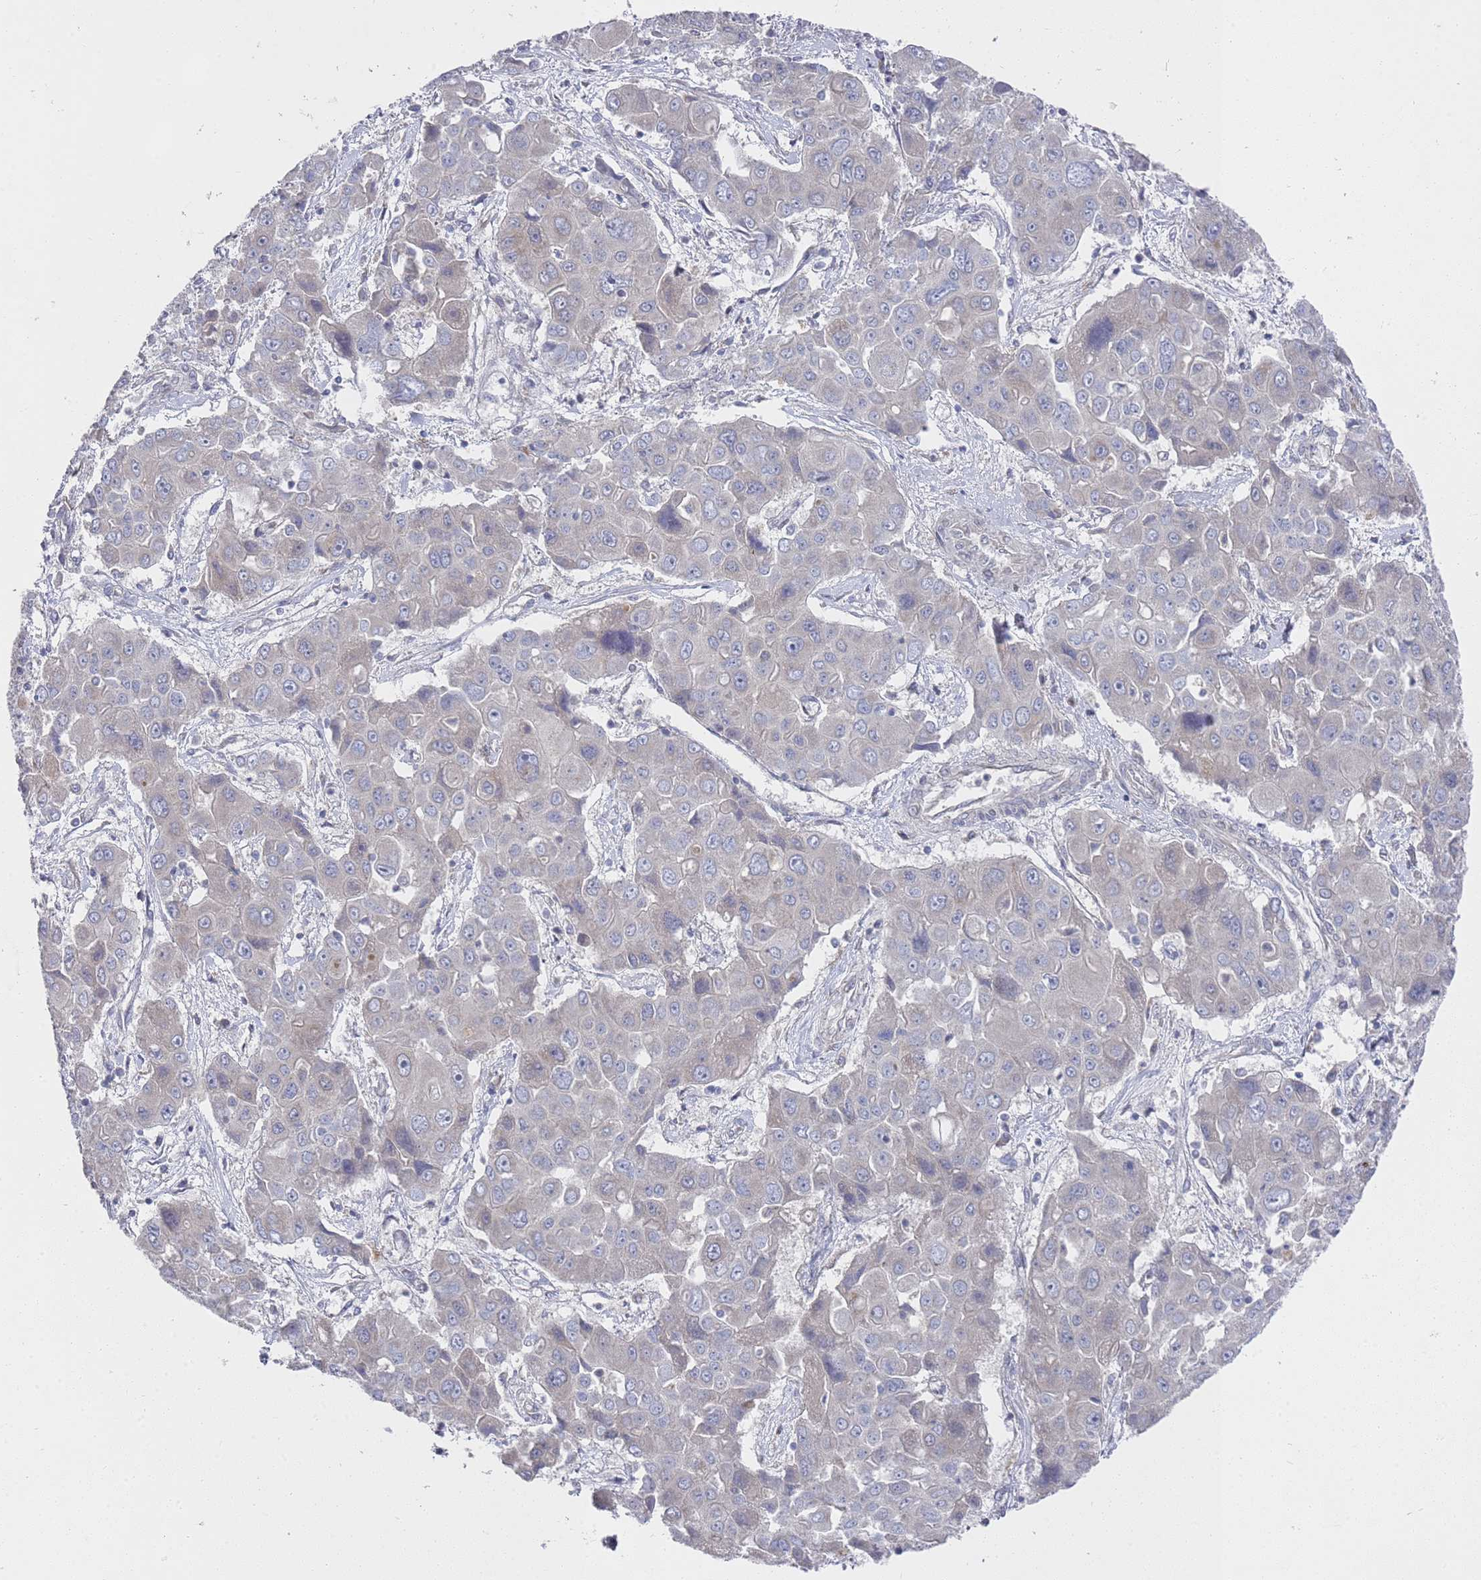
{"staining": {"intensity": "negative", "quantity": "none", "location": "none"}, "tissue": "liver cancer", "cell_type": "Tumor cells", "image_type": "cancer", "snomed": [{"axis": "morphology", "description": "Cholangiocarcinoma"}, {"axis": "topography", "description": "Liver"}], "caption": "This image is of liver cancer (cholangiocarcinoma) stained with immunohistochemistry to label a protein in brown with the nuclei are counter-stained blue. There is no expression in tumor cells.", "gene": "NPEPPS", "patient": {"sex": "male", "age": 67}}